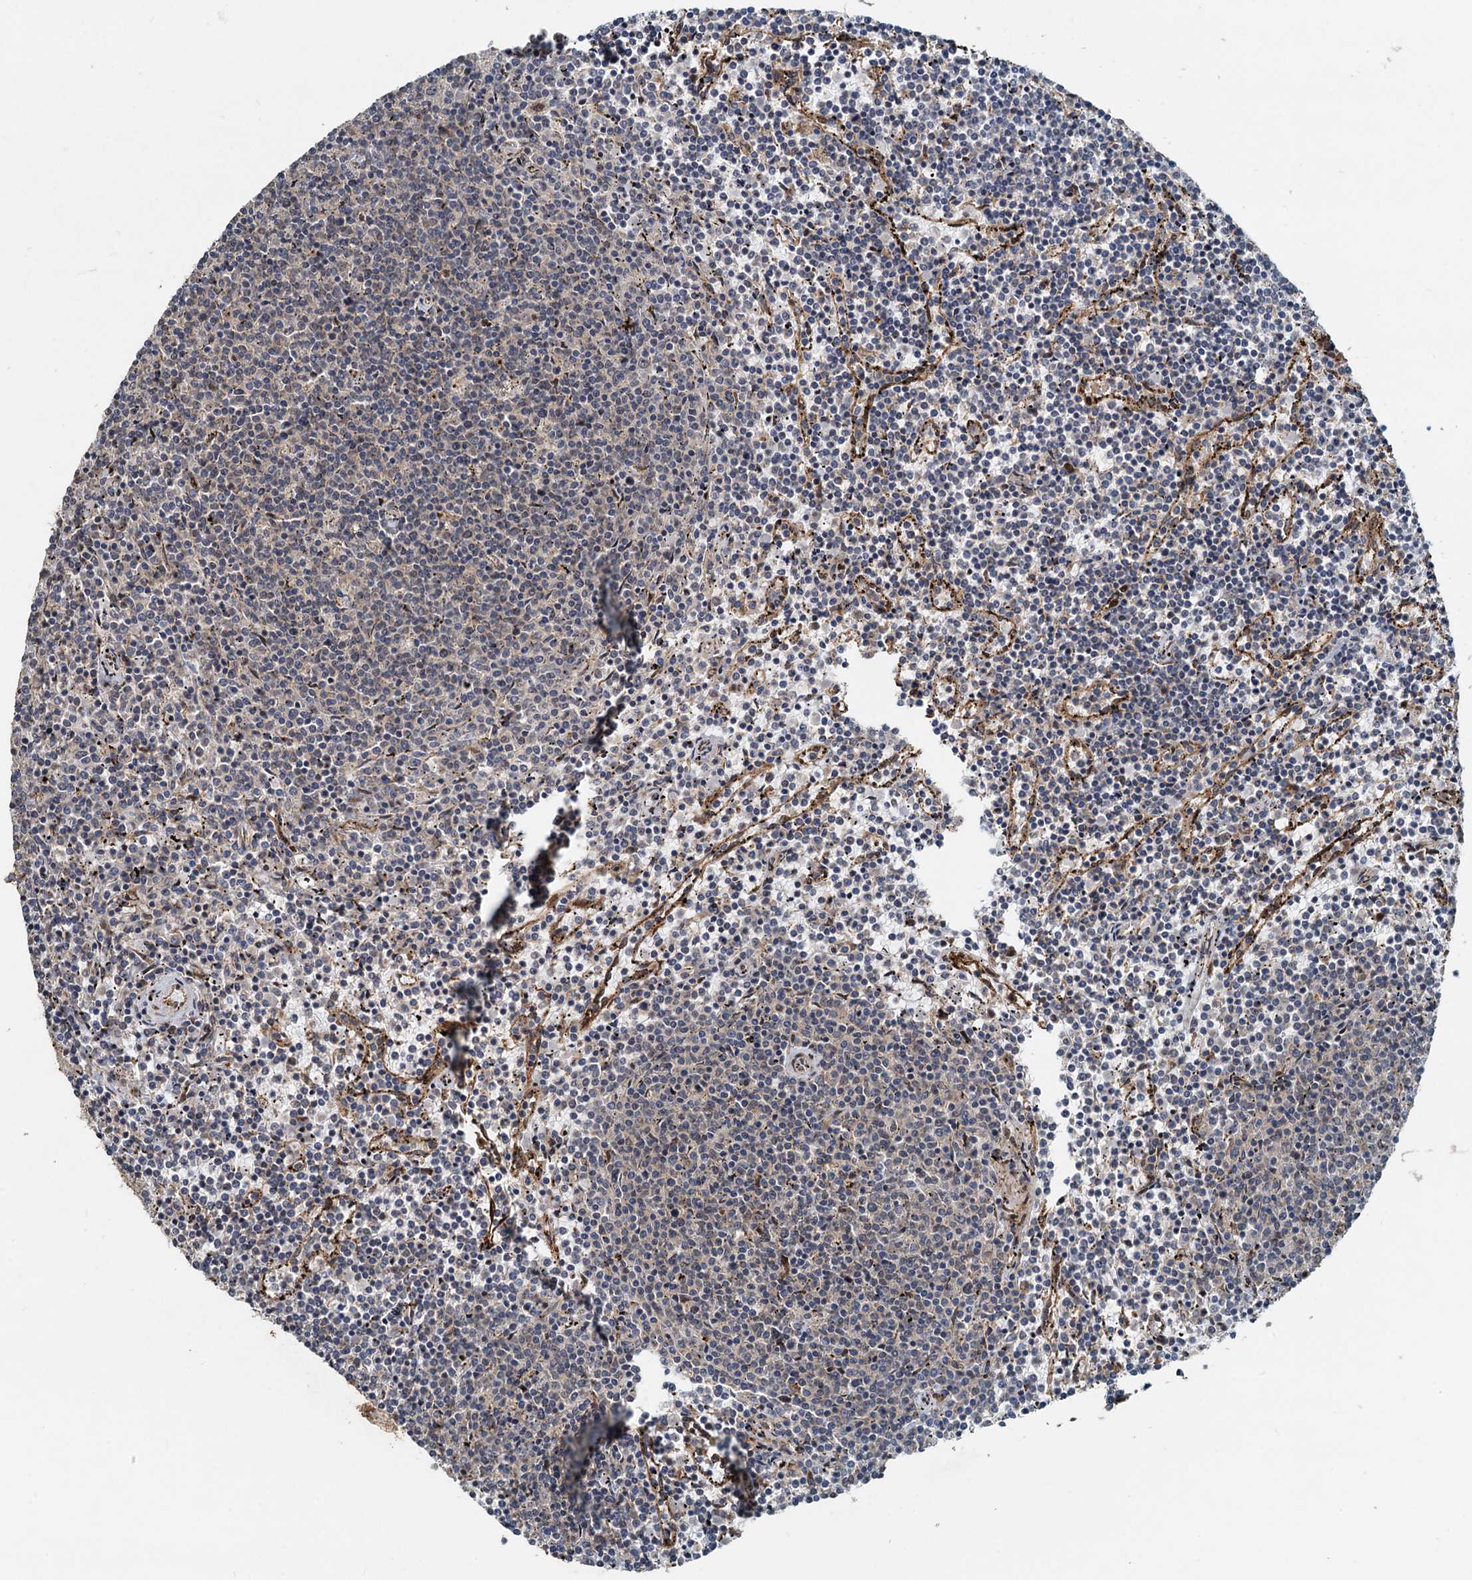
{"staining": {"intensity": "negative", "quantity": "none", "location": "none"}, "tissue": "lymphoma", "cell_type": "Tumor cells", "image_type": "cancer", "snomed": [{"axis": "morphology", "description": "Malignant lymphoma, non-Hodgkin's type, Low grade"}, {"axis": "topography", "description": "Spleen"}], "caption": "An IHC histopathology image of lymphoma is shown. There is no staining in tumor cells of lymphoma.", "gene": "CEP68", "patient": {"sex": "female", "age": 50}}